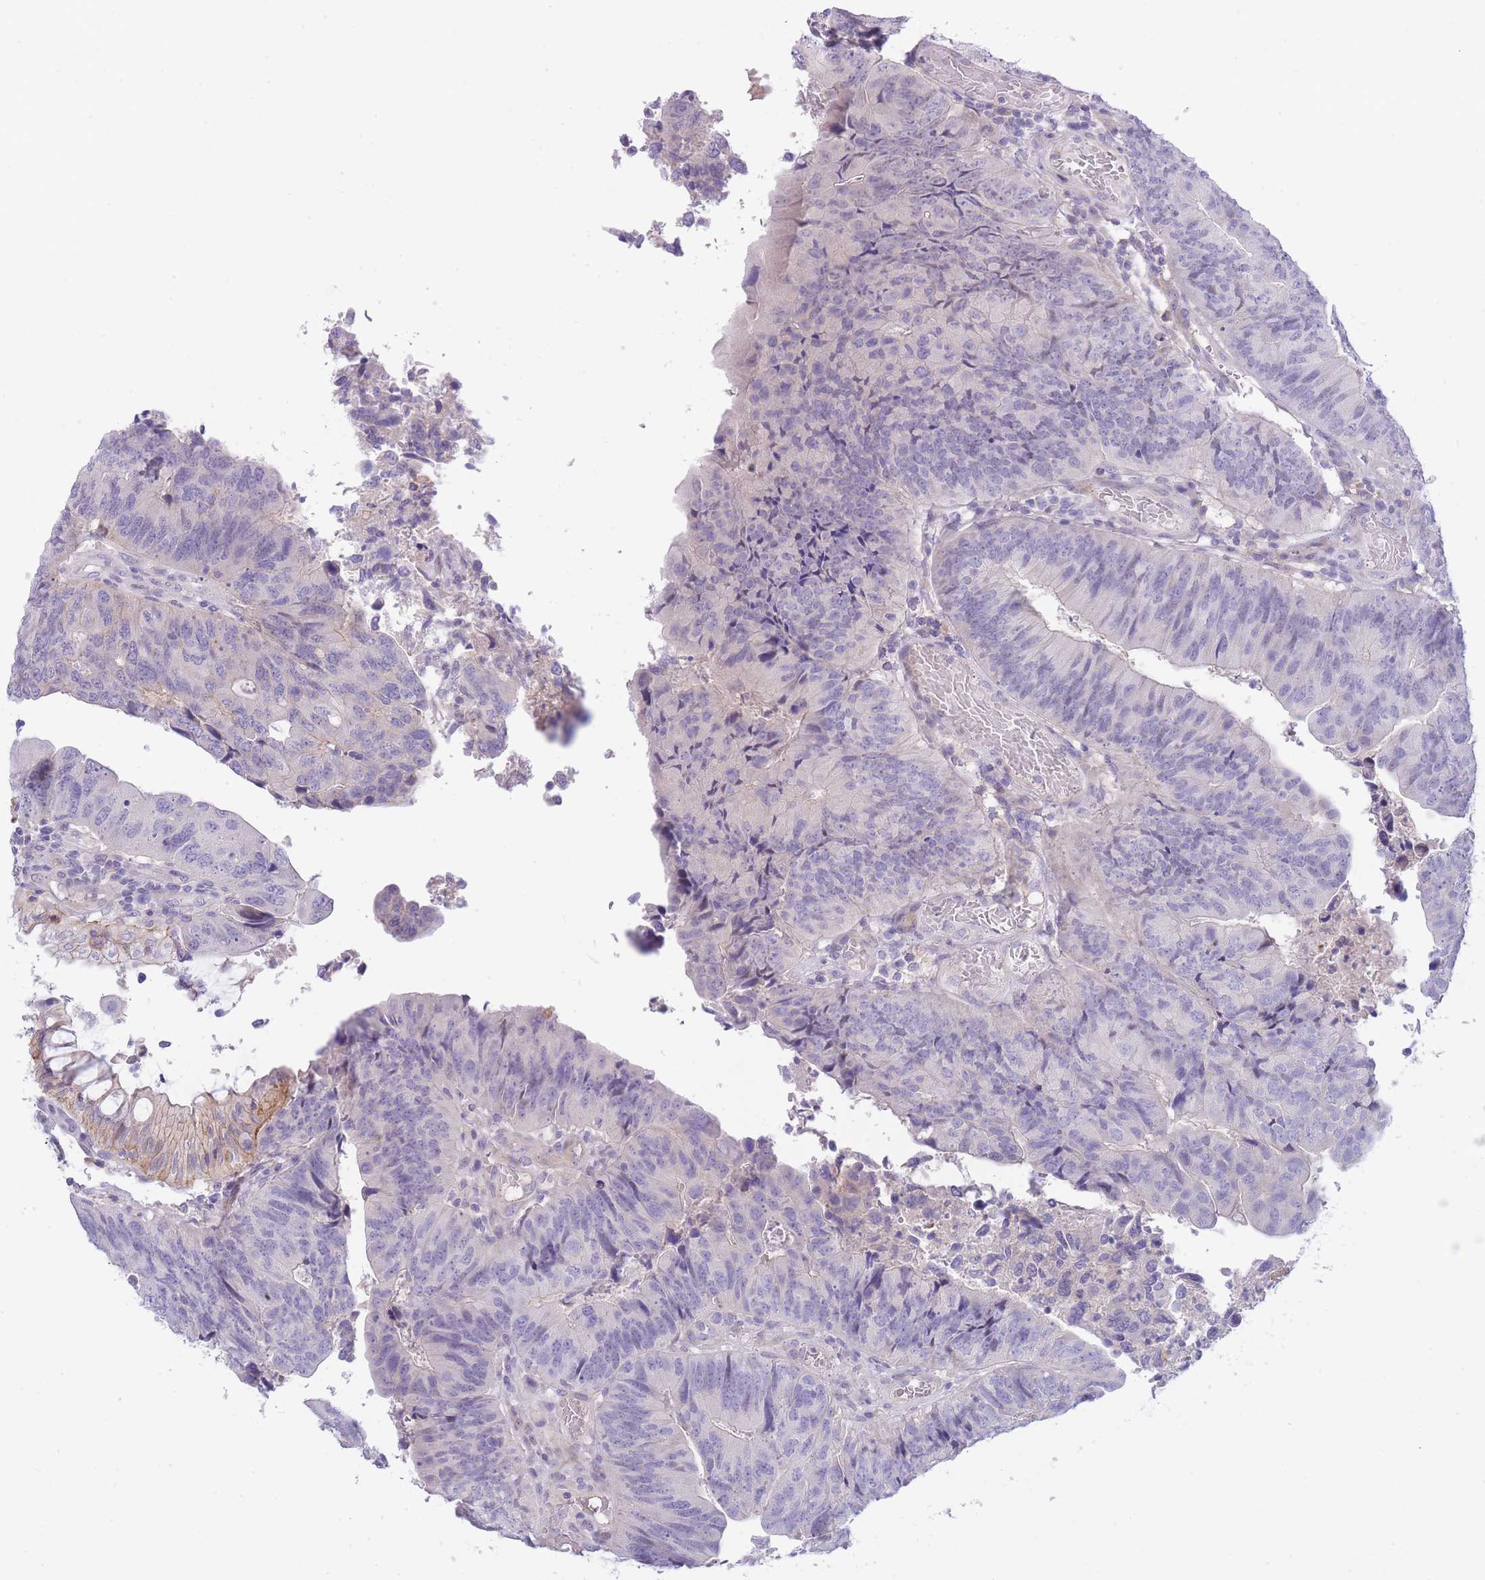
{"staining": {"intensity": "negative", "quantity": "none", "location": "none"}, "tissue": "colorectal cancer", "cell_type": "Tumor cells", "image_type": "cancer", "snomed": [{"axis": "morphology", "description": "Adenocarcinoma, NOS"}, {"axis": "topography", "description": "Colon"}], "caption": "Immunohistochemistry (IHC) histopathology image of human adenocarcinoma (colorectal) stained for a protein (brown), which exhibits no expression in tumor cells. (DAB IHC visualized using brightfield microscopy, high magnification).", "gene": "PRR23B", "patient": {"sex": "female", "age": 67}}